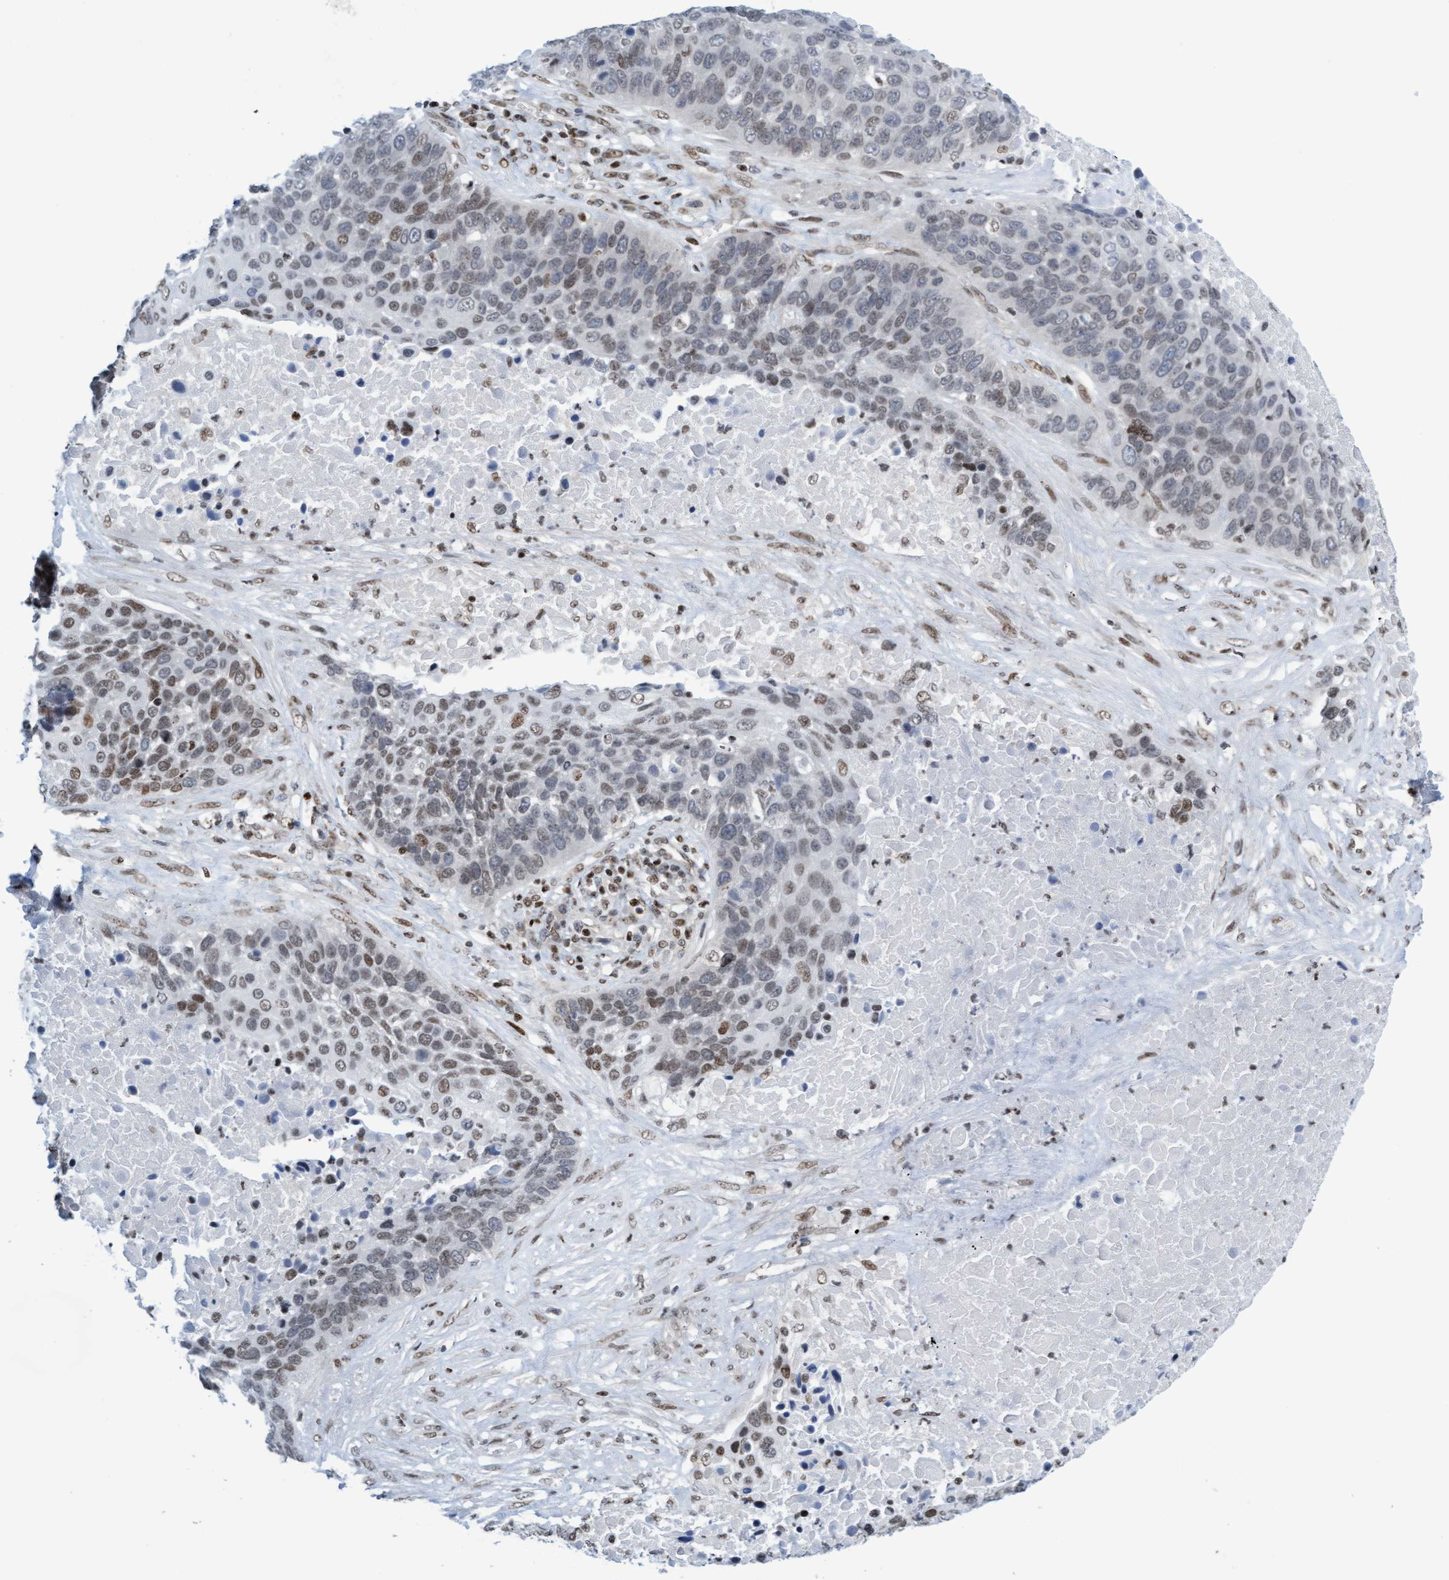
{"staining": {"intensity": "weak", "quantity": "25%-75%", "location": "nuclear"}, "tissue": "lung cancer", "cell_type": "Tumor cells", "image_type": "cancer", "snomed": [{"axis": "morphology", "description": "Squamous cell carcinoma, NOS"}, {"axis": "topography", "description": "Lung"}], "caption": "Tumor cells reveal low levels of weak nuclear expression in approximately 25%-75% of cells in human lung squamous cell carcinoma. (Brightfield microscopy of DAB IHC at high magnification).", "gene": "GLRX2", "patient": {"sex": "male", "age": 66}}